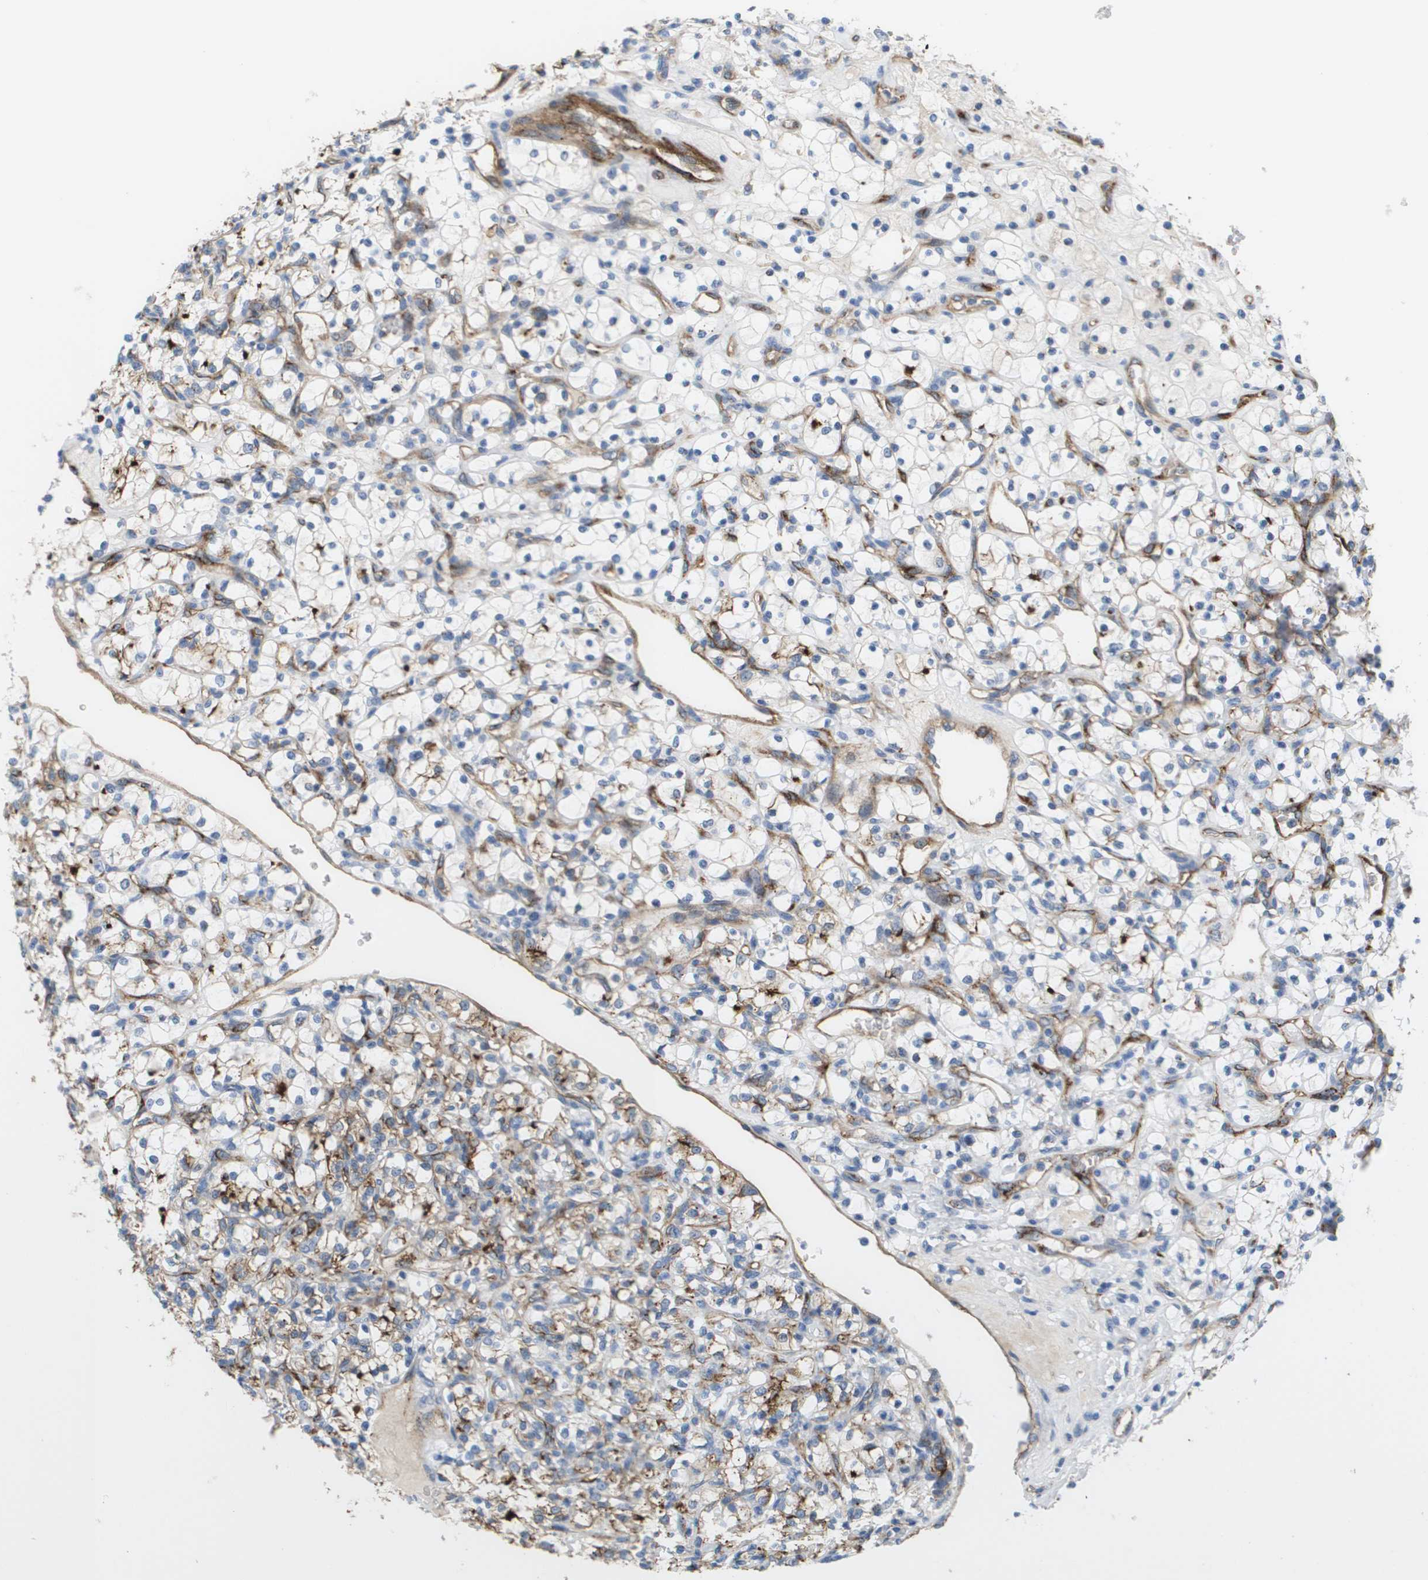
{"staining": {"intensity": "moderate", "quantity": "<25%", "location": "cytoplasmic/membranous"}, "tissue": "renal cancer", "cell_type": "Tumor cells", "image_type": "cancer", "snomed": [{"axis": "morphology", "description": "Adenocarcinoma, NOS"}, {"axis": "topography", "description": "Kidney"}], "caption": "An immunohistochemistry (IHC) image of neoplastic tissue is shown. Protein staining in brown labels moderate cytoplasmic/membranous positivity in renal cancer (adenocarcinoma) within tumor cells. The protein of interest is stained brown, and the nuclei are stained in blue (DAB (3,3'-diaminobenzidine) IHC with brightfield microscopy, high magnification).", "gene": "ANGPT2", "patient": {"sex": "female", "age": 69}}